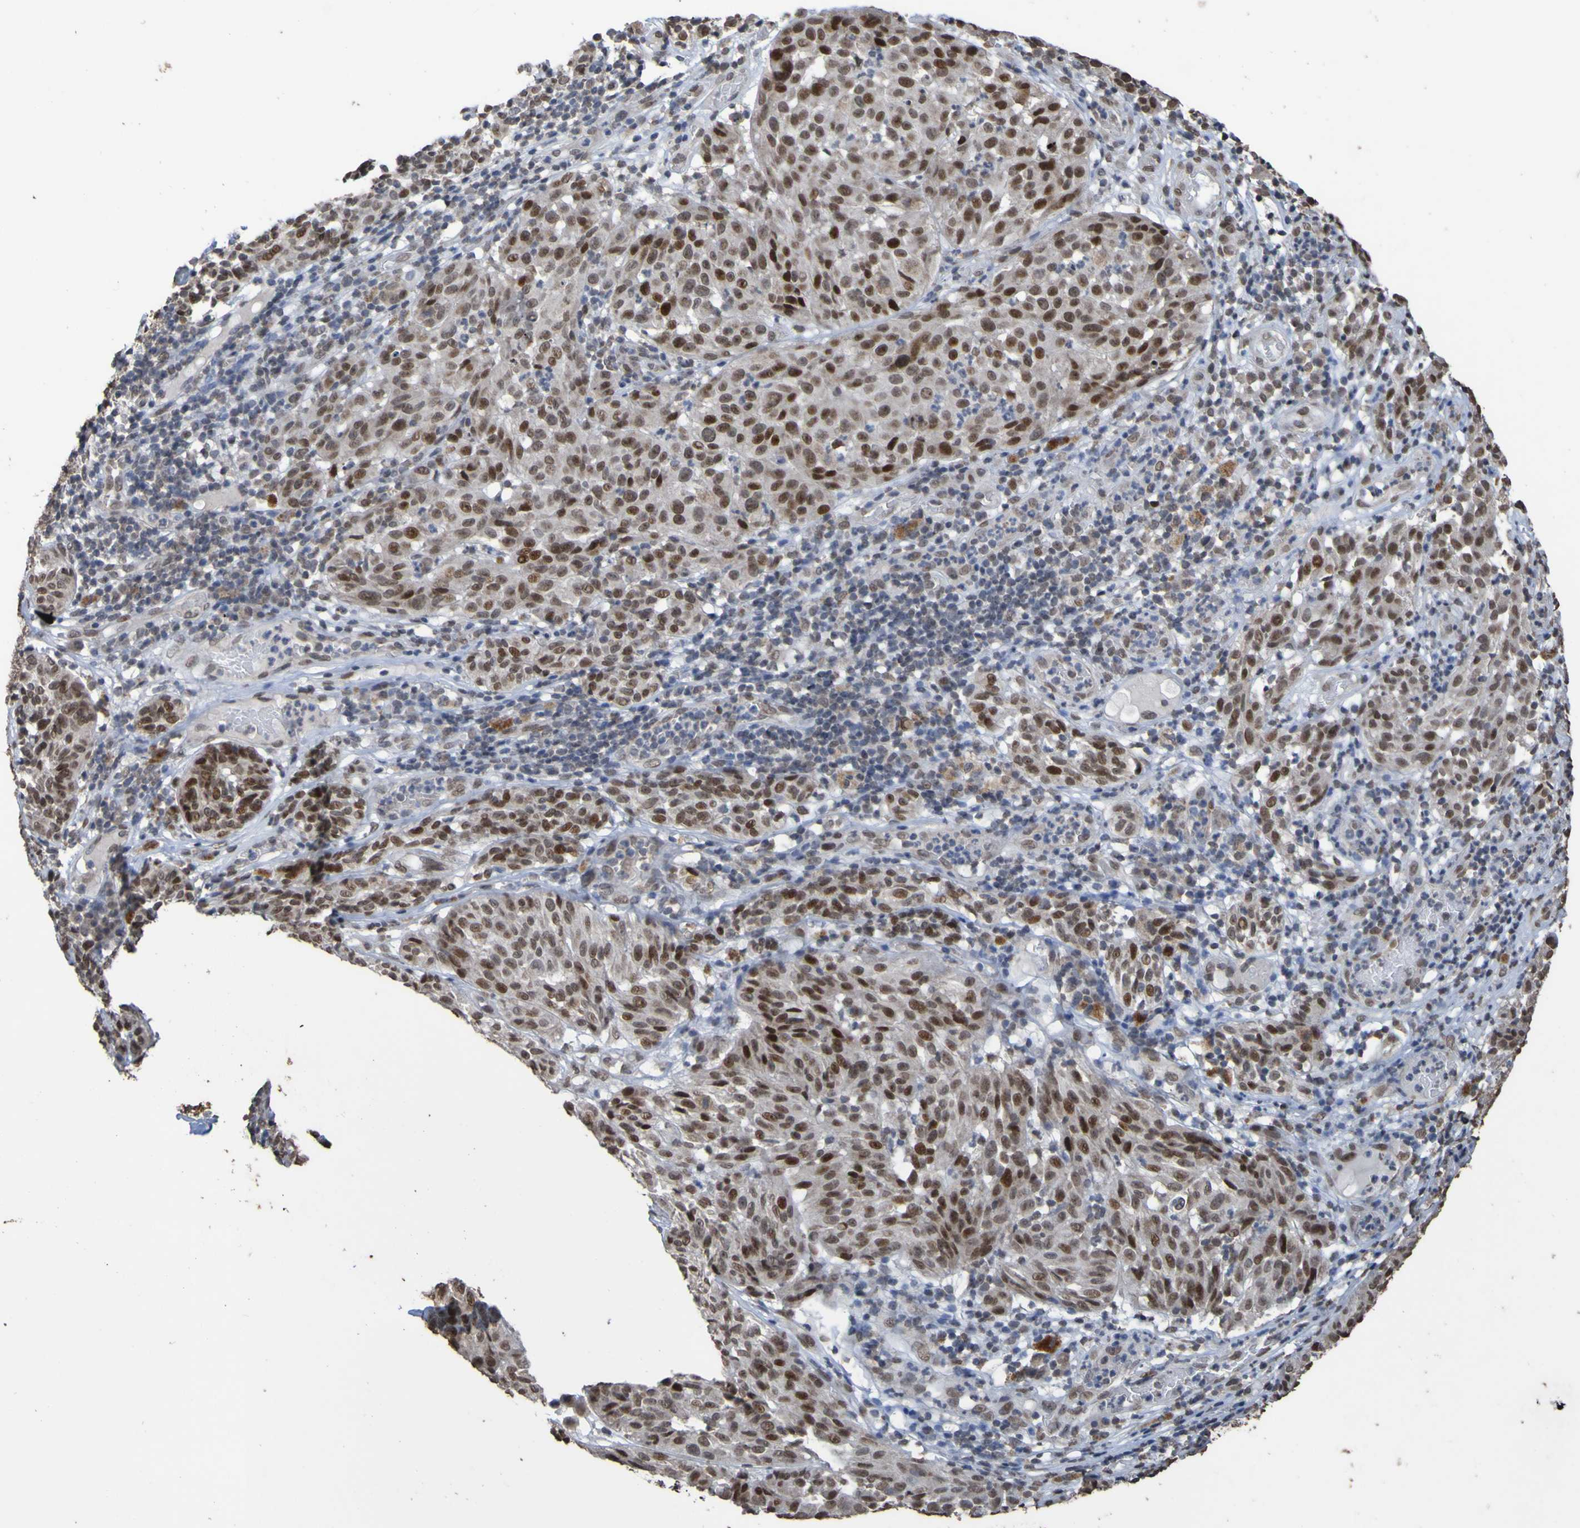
{"staining": {"intensity": "strong", "quantity": ">75%", "location": "nuclear"}, "tissue": "melanoma", "cell_type": "Tumor cells", "image_type": "cancer", "snomed": [{"axis": "morphology", "description": "Malignant melanoma, NOS"}, {"axis": "topography", "description": "Skin"}], "caption": "Immunohistochemical staining of human malignant melanoma exhibits high levels of strong nuclear protein expression in about >75% of tumor cells.", "gene": "ALKBH2", "patient": {"sex": "female", "age": 46}}